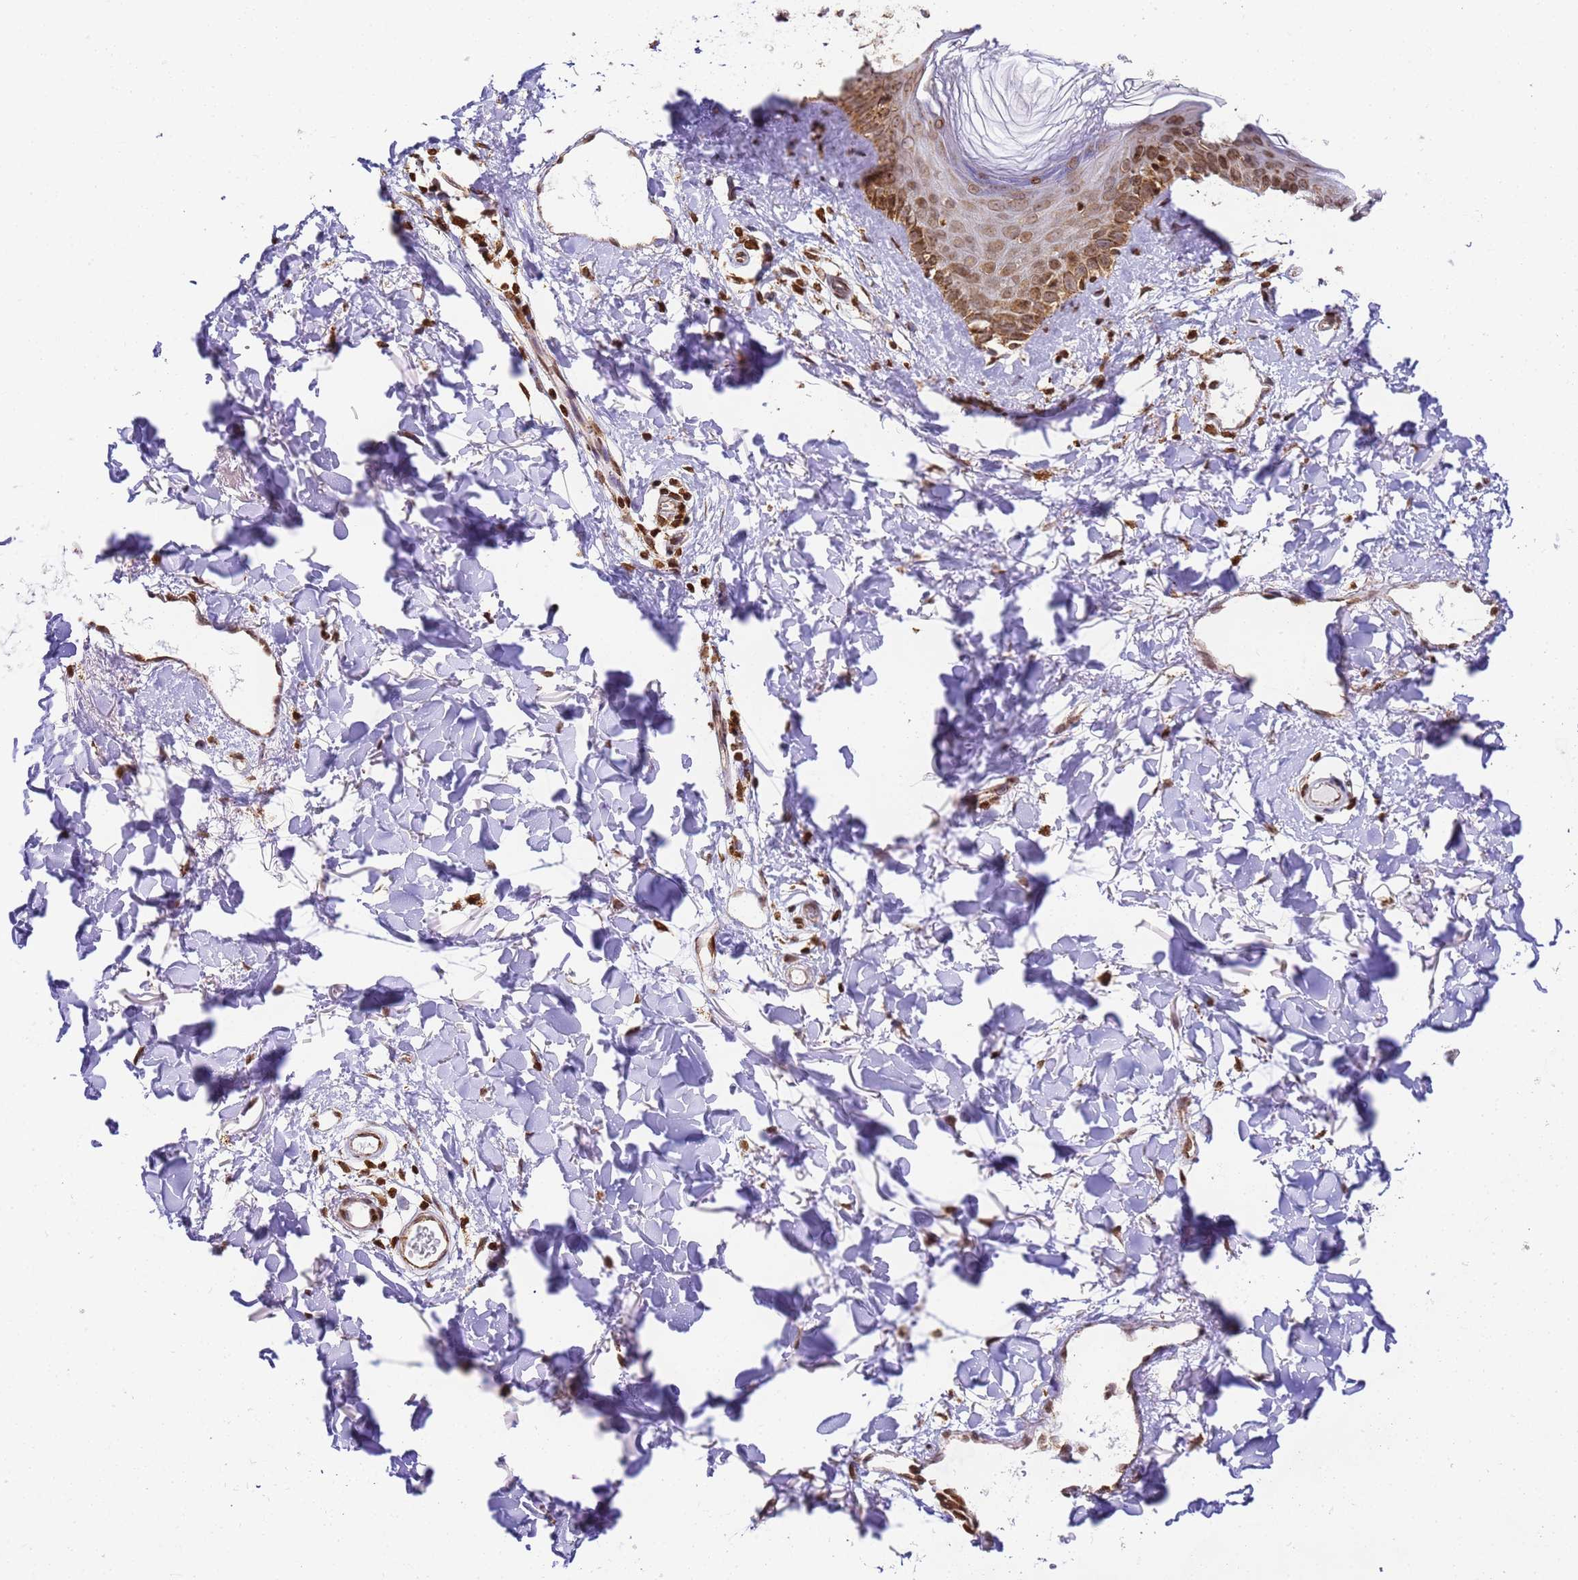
{"staining": {"intensity": "strong", "quantity": ">75%", "location": "cytoplasmic/membranous"}, "tissue": "skin", "cell_type": "Fibroblasts", "image_type": "normal", "snomed": [{"axis": "morphology", "description": "Normal tissue, NOS"}, {"axis": "topography", "description": "Skin"}], "caption": "This is an image of IHC staining of unremarkable skin, which shows strong staining in the cytoplasmic/membranous of fibroblasts.", "gene": "HSPE1", "patient": {"sex": "female", "age": 58}}